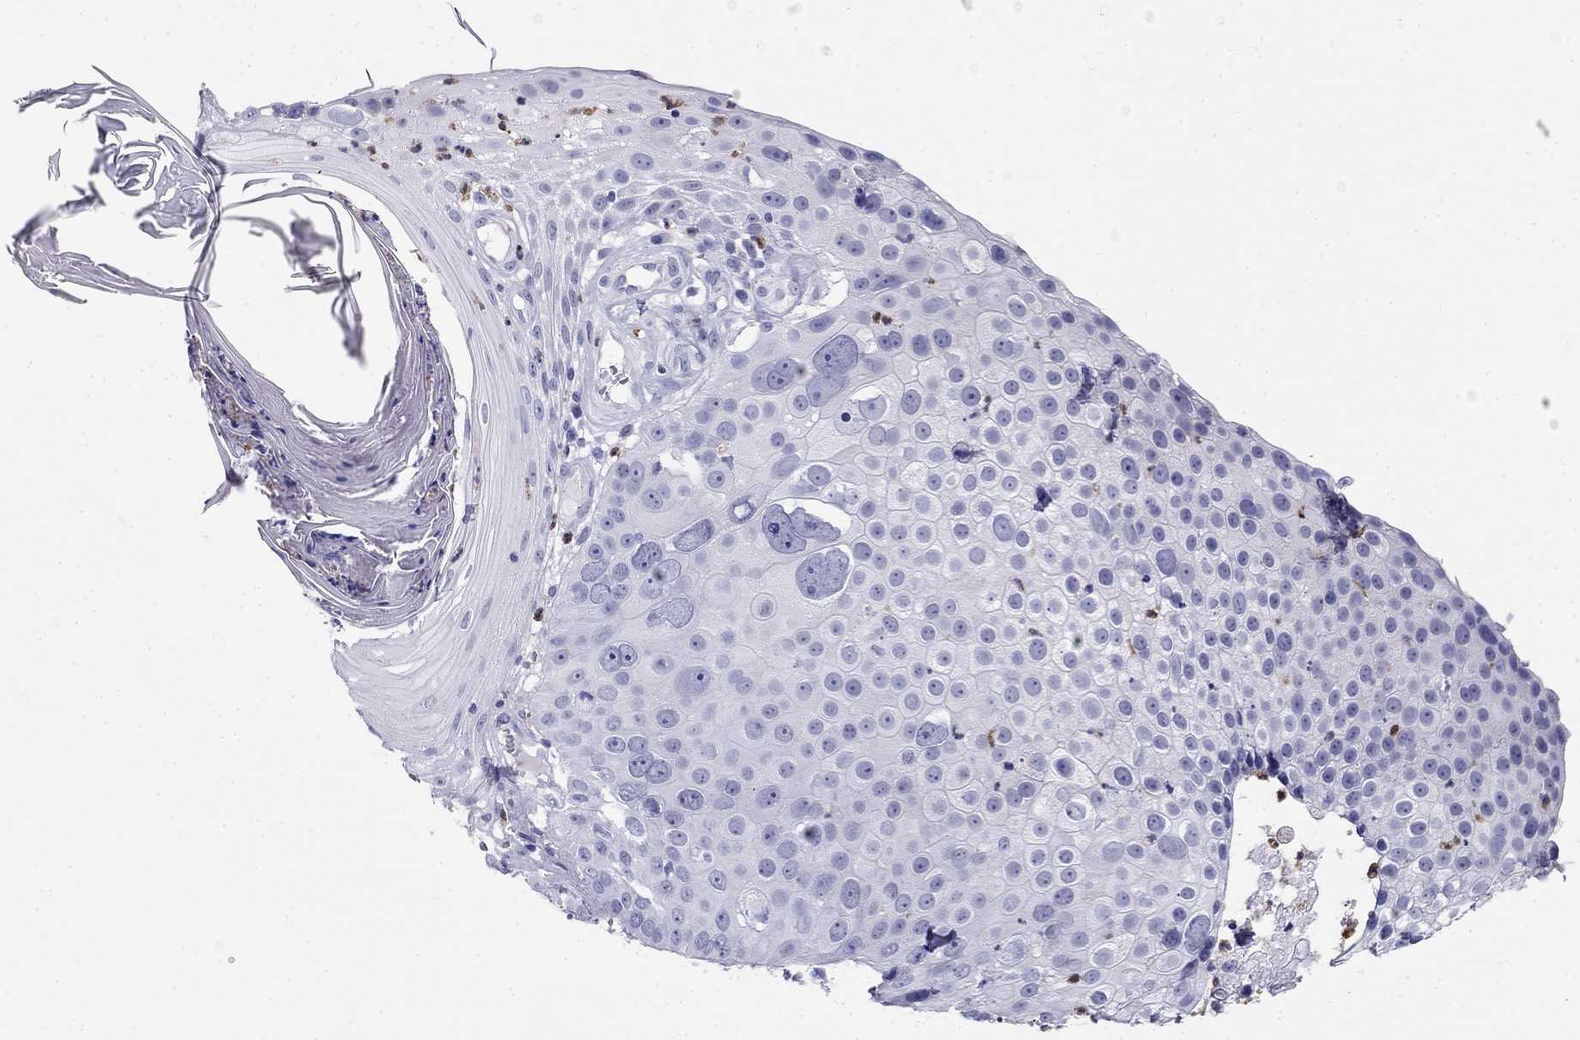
{"staining": {"intensity": "negative", "quantity": "none", "location": "none"}, "tissue": "skin cancer", "cell_type": "Tumor cells", "image_type": "cancer", "snomed": [{"axis": "morphology", "description": "Squamous cell carcinoma, NOS"}, {"axis": "topography", "description": "Skin"}], "caption": "Immunohistochemistry histopathology image of neoplastic tissue: skin squamous cell carcinoma stained with DAB exhibits no significant protein positivity in tumor cells. Brightfield microscopy of immunohistochemistry stained with DAB (brown) and hematoxylin (blue), captured at high magnification.", "gene": "PPP1R36", "patient": {"sex": "male", "age": 71}}